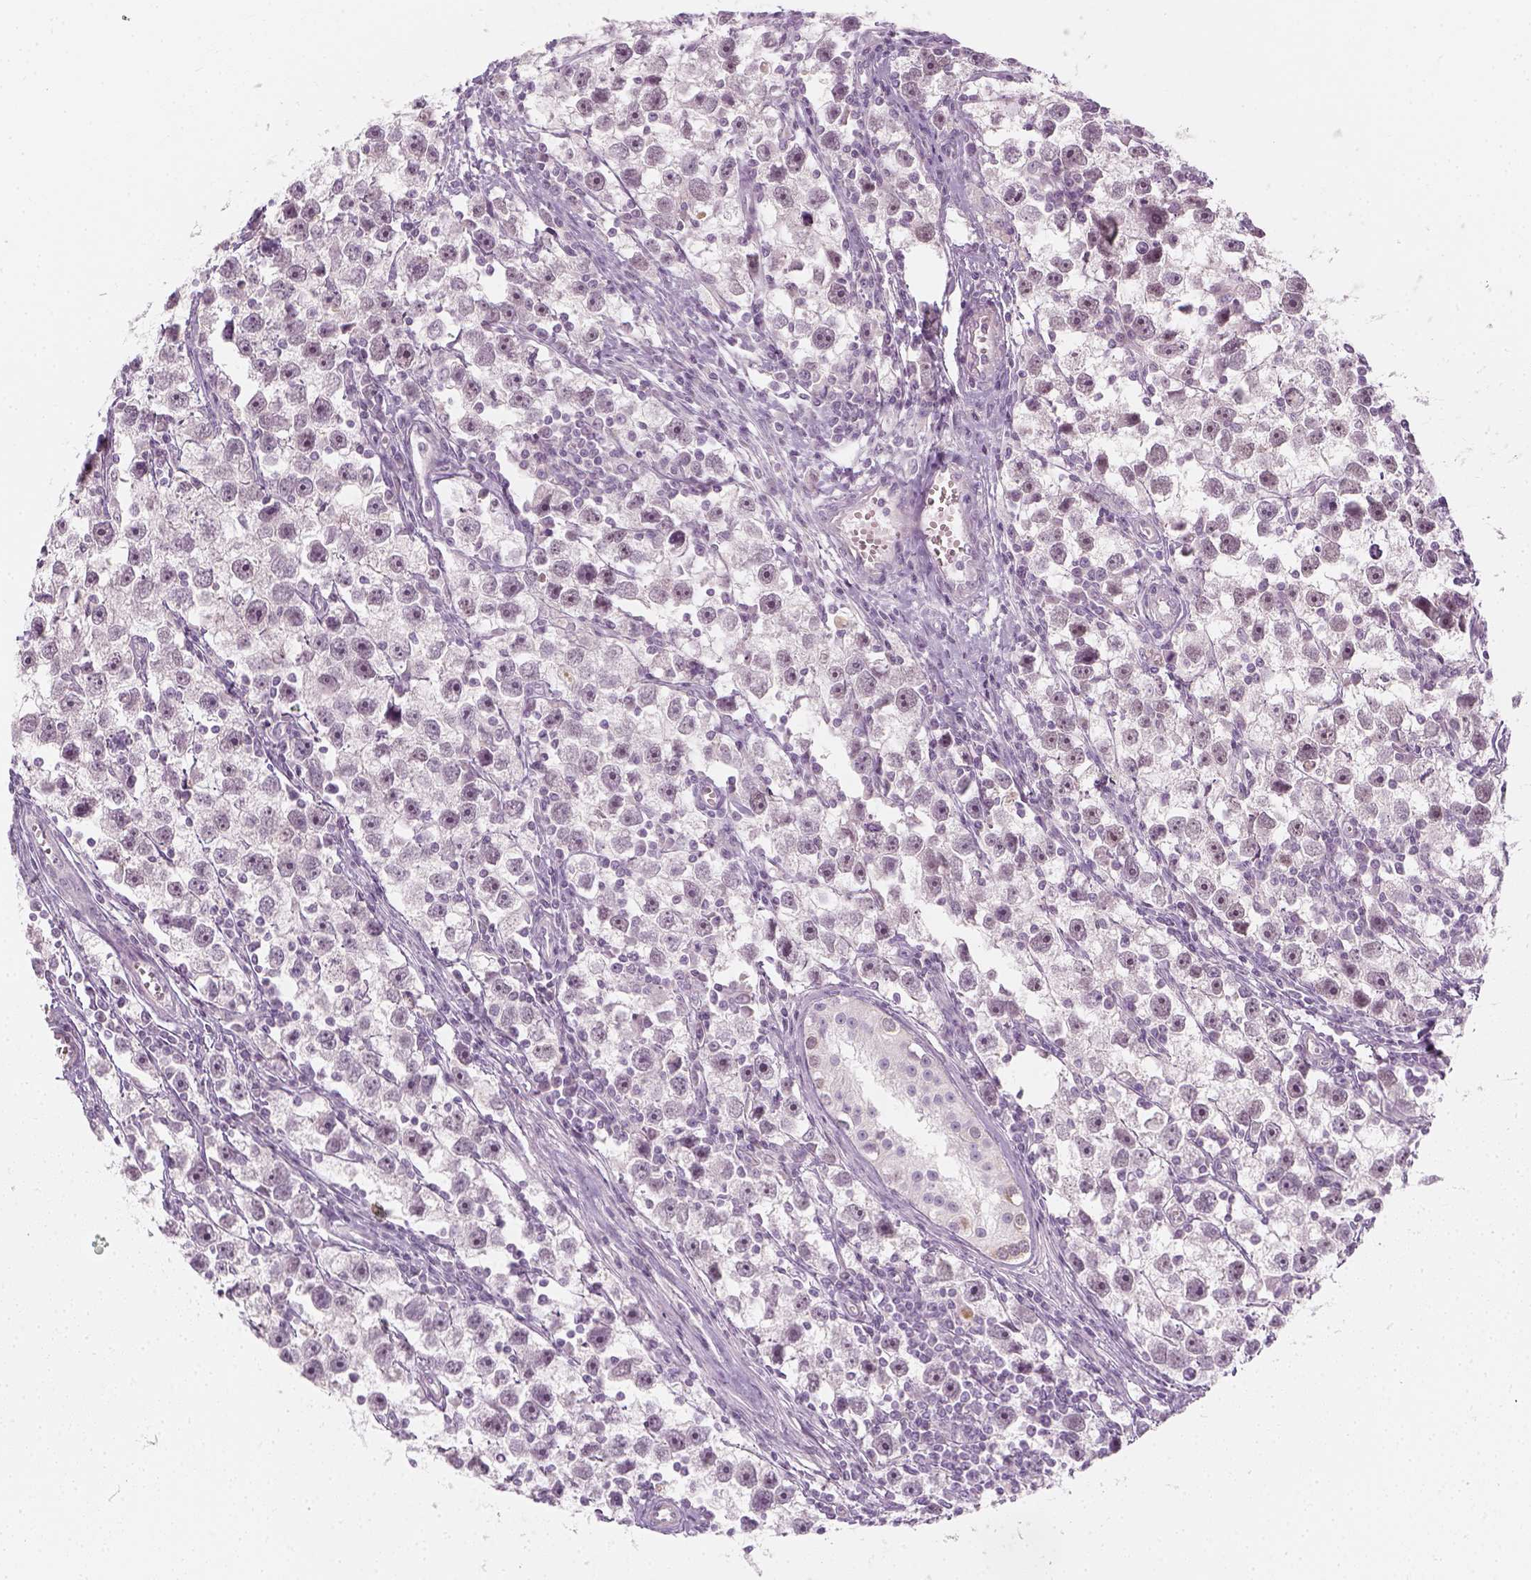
{"staining": {"intensity": "negative", "quantity": "none", "location": "none"}, "tissue": "testis cancer", "cell_type": "Tumor cells", "image_type": "cancer", "snomed": [{"axis": "morphology", "description": "Seminoma, NOS"}, {"axis": "topography", "description": "Testis"}], "caption": "Testis cancer (seminoma) was stained to show a protein in brown. There is no significant expression in tumor cells. (DAB (3,3'-diaminobenzidine) immunohistochemistry with hematoxylin counter stain).", "gene": "PRAME", "patient": {"sex": "male", "age": 30}}